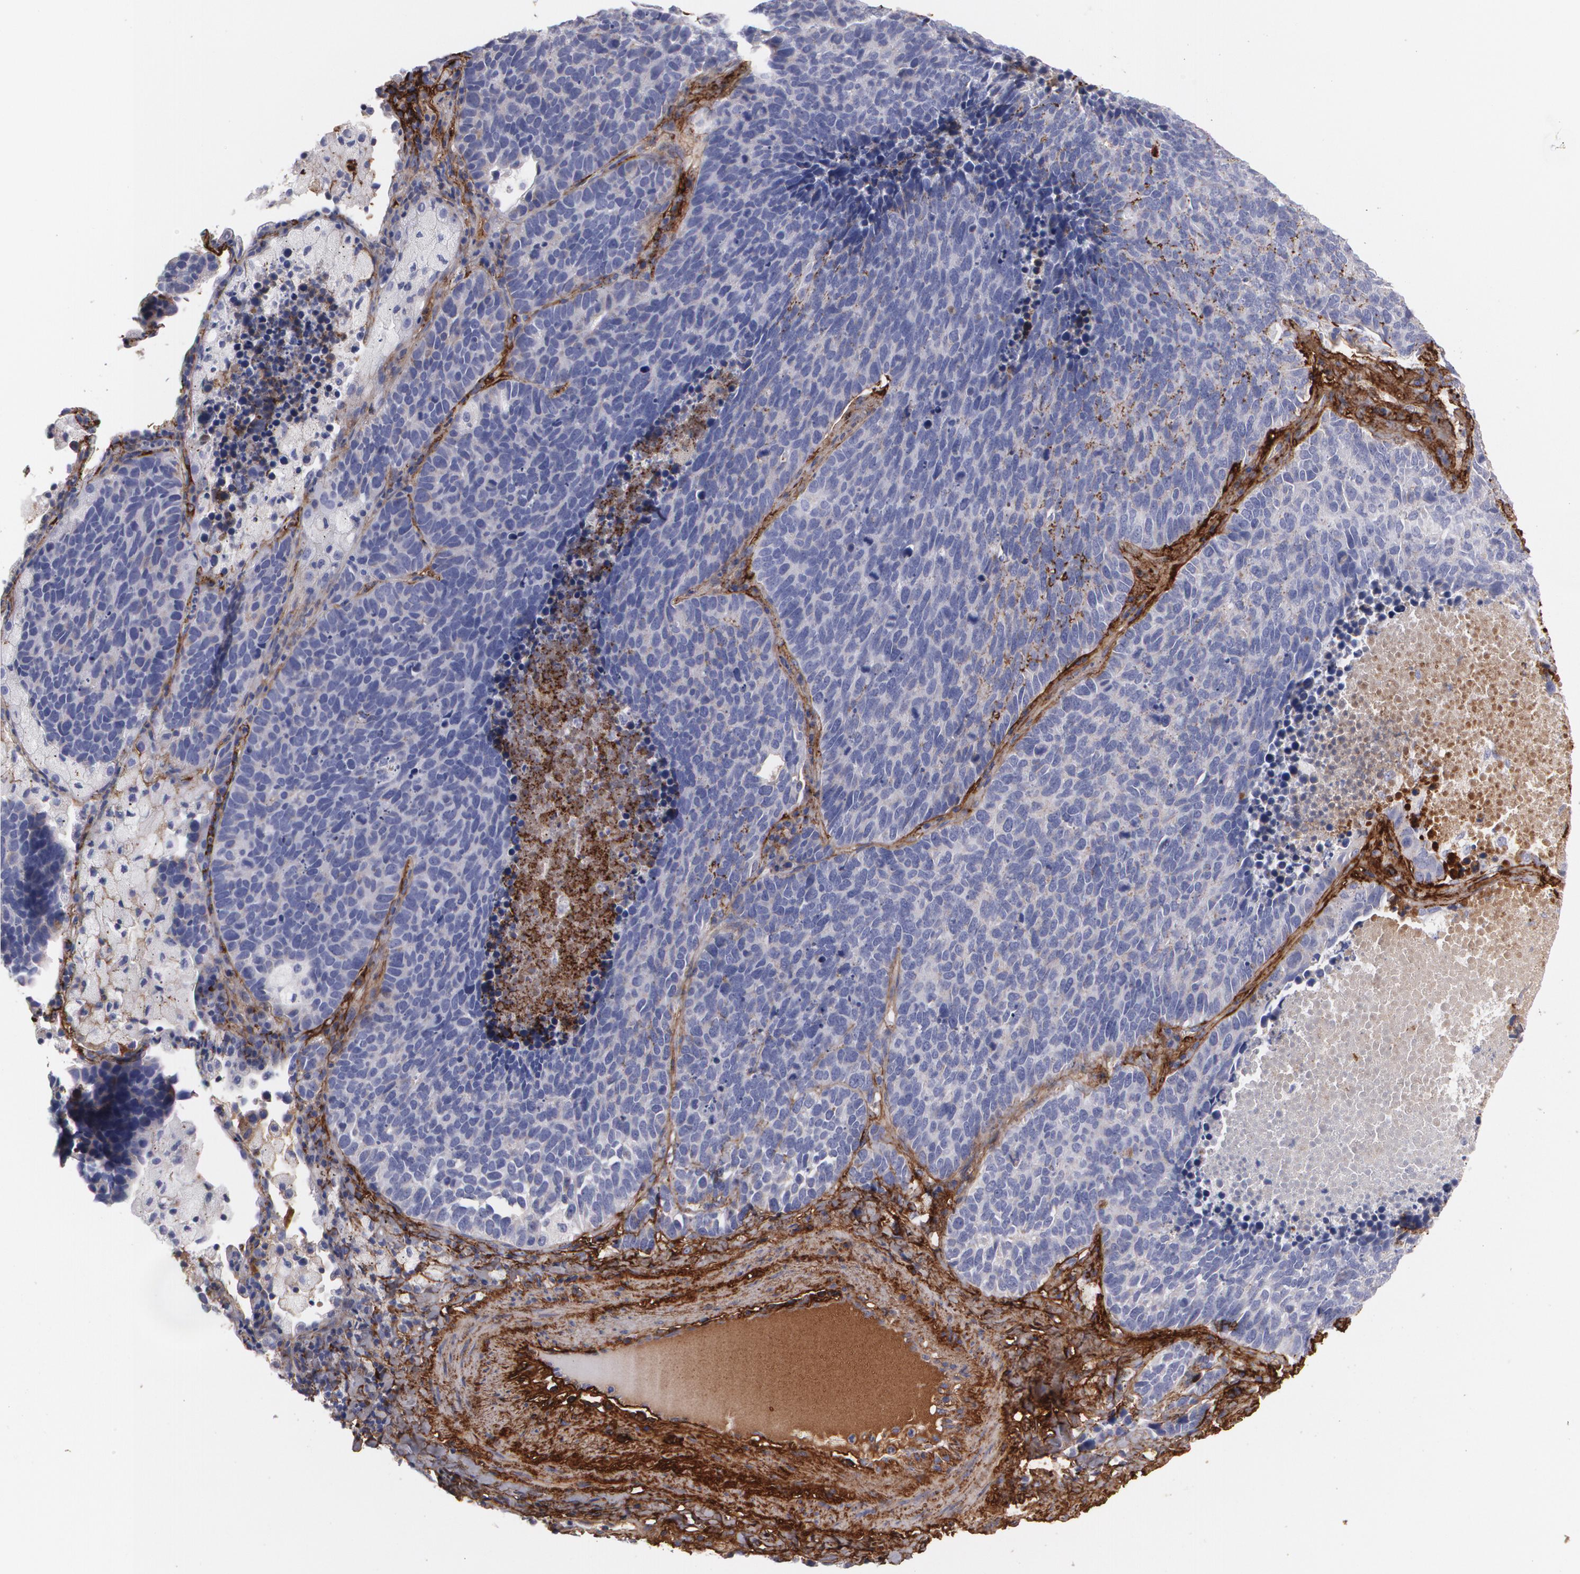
{"staining": {"intensity": "weak", "quantity": "<25%", "location": "cytoplasmic/membranous"}, "tissue": "lung cancer", "cell_type": "Tumor cells", "image_type": "cancer", "snomed": [{"axis": "morphology", "description": "Neoplasm, malignant, NOS"}, {"axis": "topography", "description": "Lung"}], "caption": "Immunohistochemistry of lung cancer (malignant neoplasm) demonstrates no positivity in tumor cells.", "gene": "FBLN1", "patient": {"sex": "female", "age": 75}}